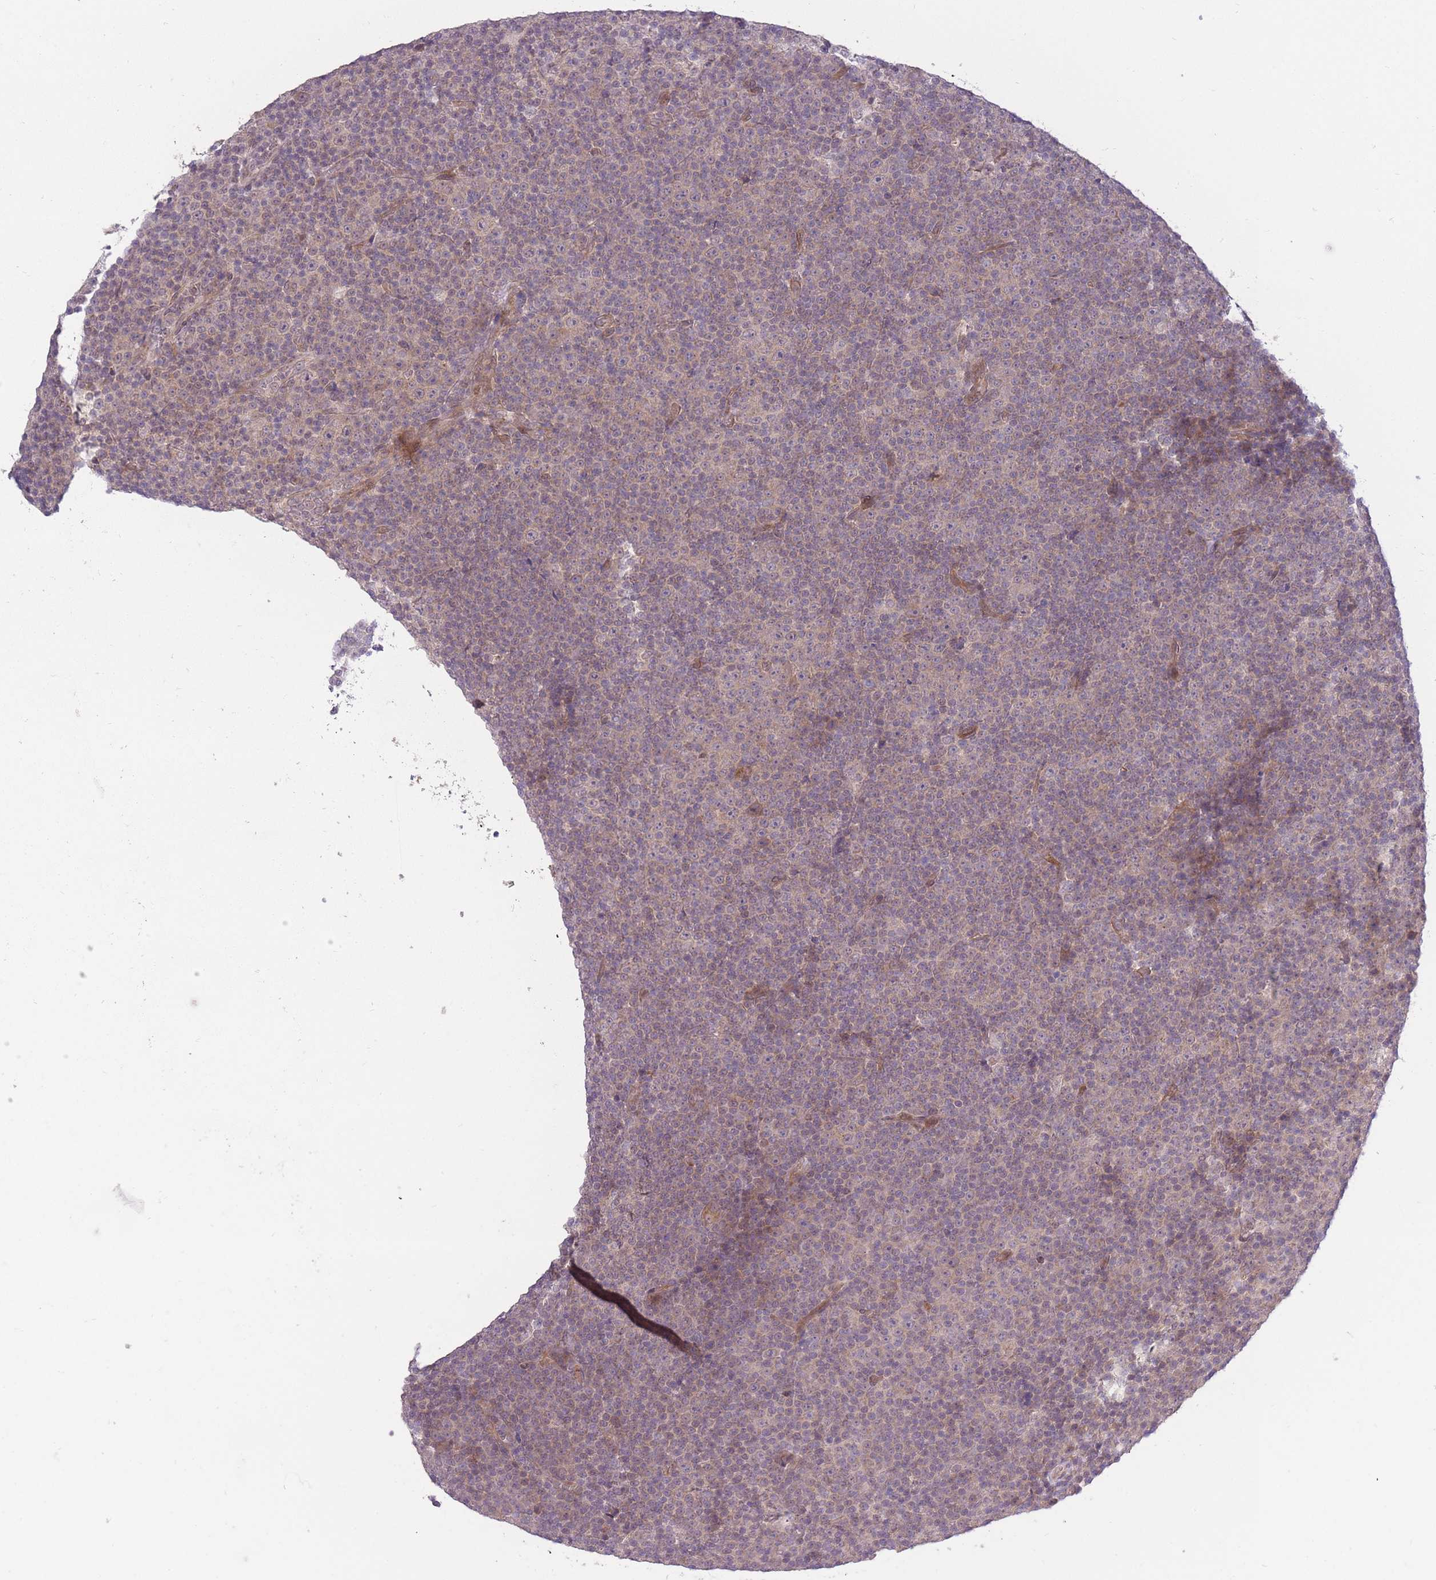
{"staining": {"intensity": "negative", "quantity": "none", "location": "none"}, "tissue": "lymphoma", "cell_type": "Tumor cells", "image_type": "cancer", "snomed": [{"axis": "morphology", "description": "Malignant lymphoma, non-Hodgkin's type, Low grade"}, {"axis": "topography", "description": "Lymph node"}], "caption": "An image of low-grade malignant lymphoma, non-Hodgkin's type stained for a protein exhibits no brown staining in tumor cells.", "gene": "ELOA2", "patient": {"sex": "female", "age": 67}}